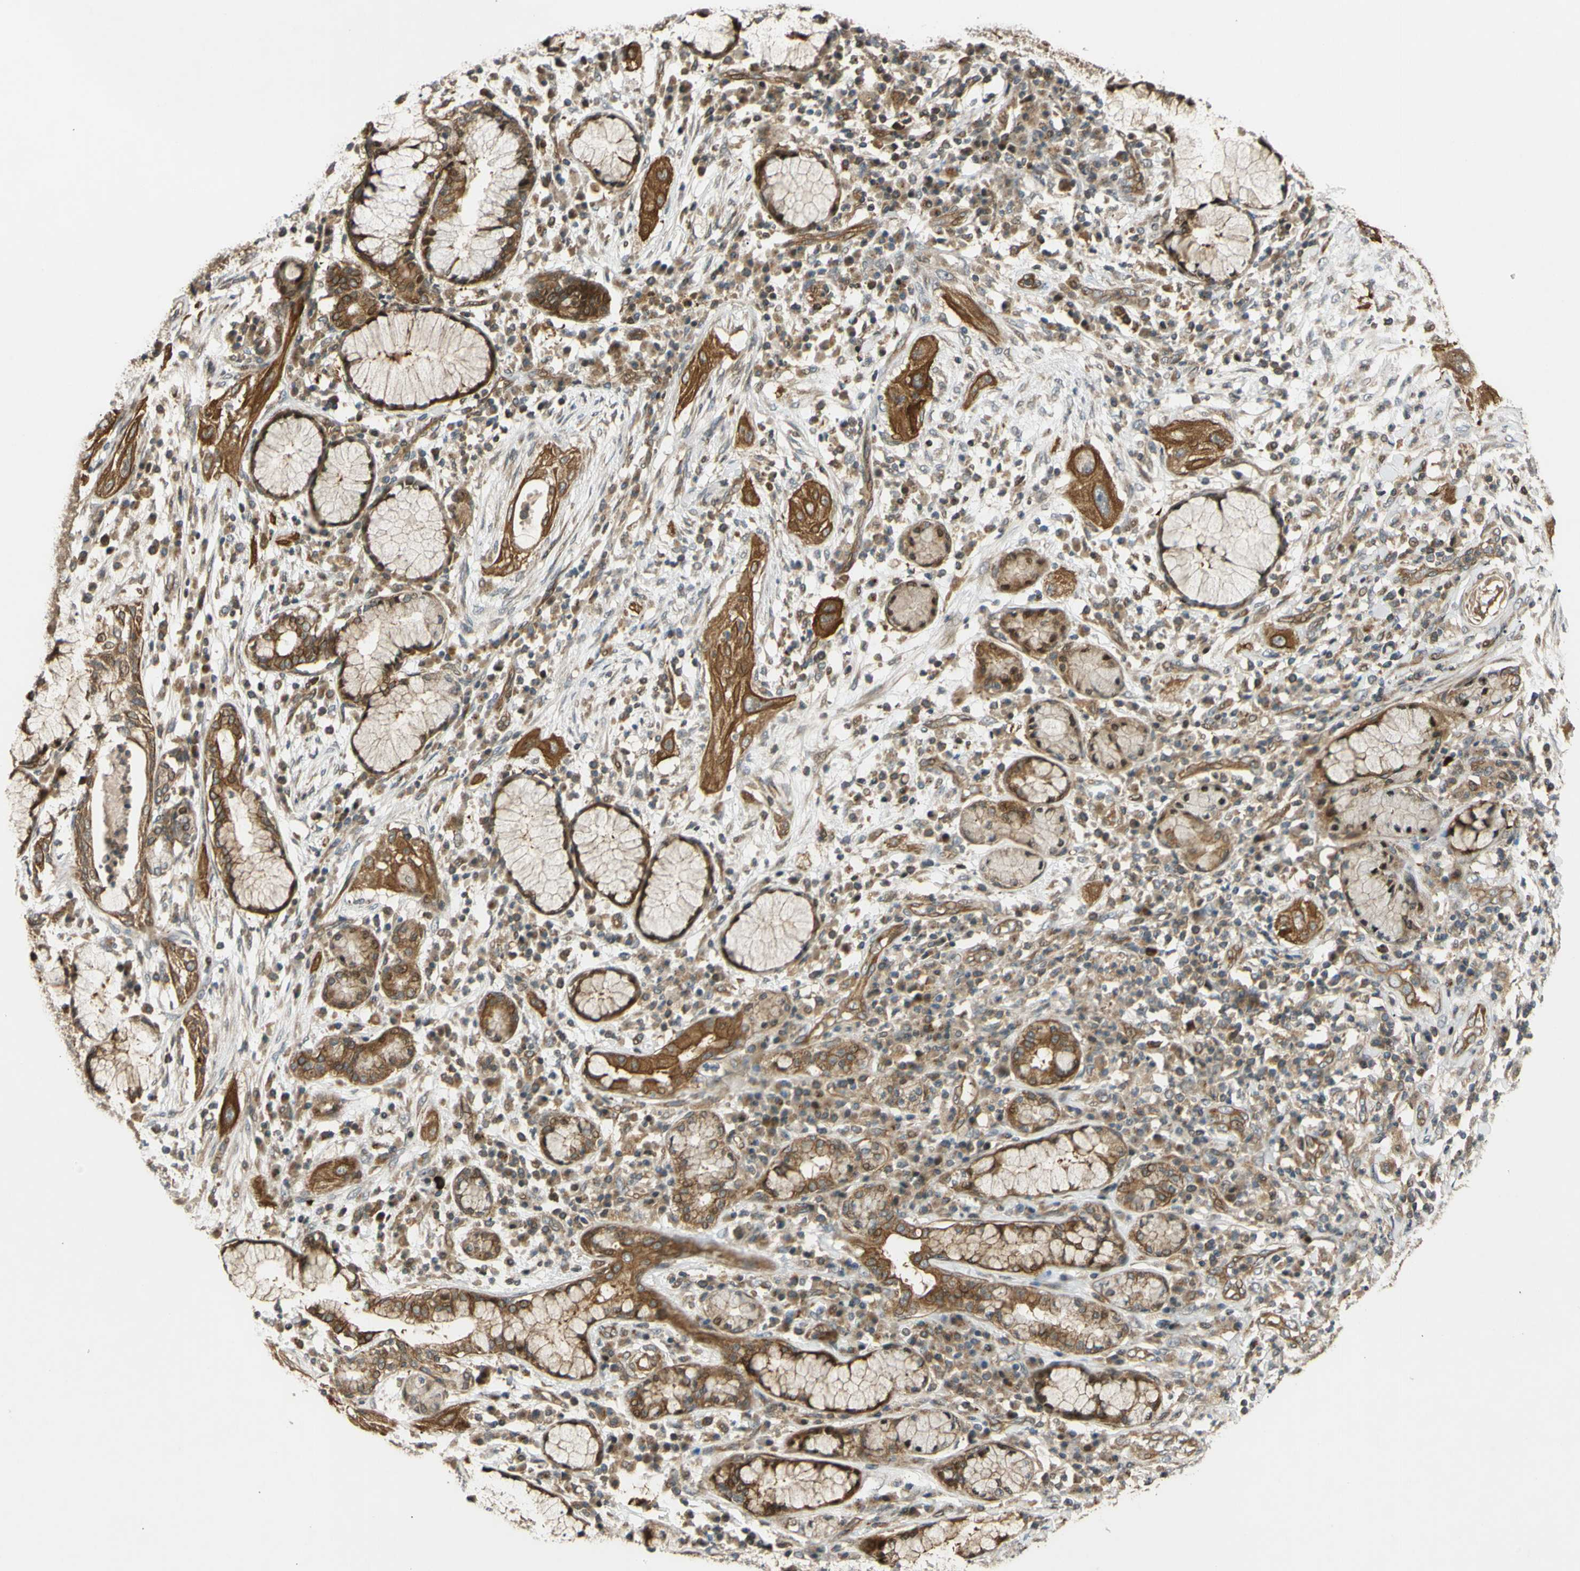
{"staining": {"intensity": "strong", "quantity": ">75%", "location": "cytoplasmic/membranous"}, "tissue": "lung cancer", "cell_type": "Tumor cells", "image_type": "cancer", "snomed": [{"axis": "morphology", "description": "Squamous cell carcinoma, NOS"}, {"axis": "topography", "description": "Lung"}], "caption": "IHC (DAB) staining of squamous cell carcinoma (lung) shows strong cytoplasmic/membranous protein expression in approximately >75% of tumor cells. (DAB IHC, brown staining for protein, blue staining for nuclei).", "gene": "FLII", "patient": {"sex": "female", "age": 47}}